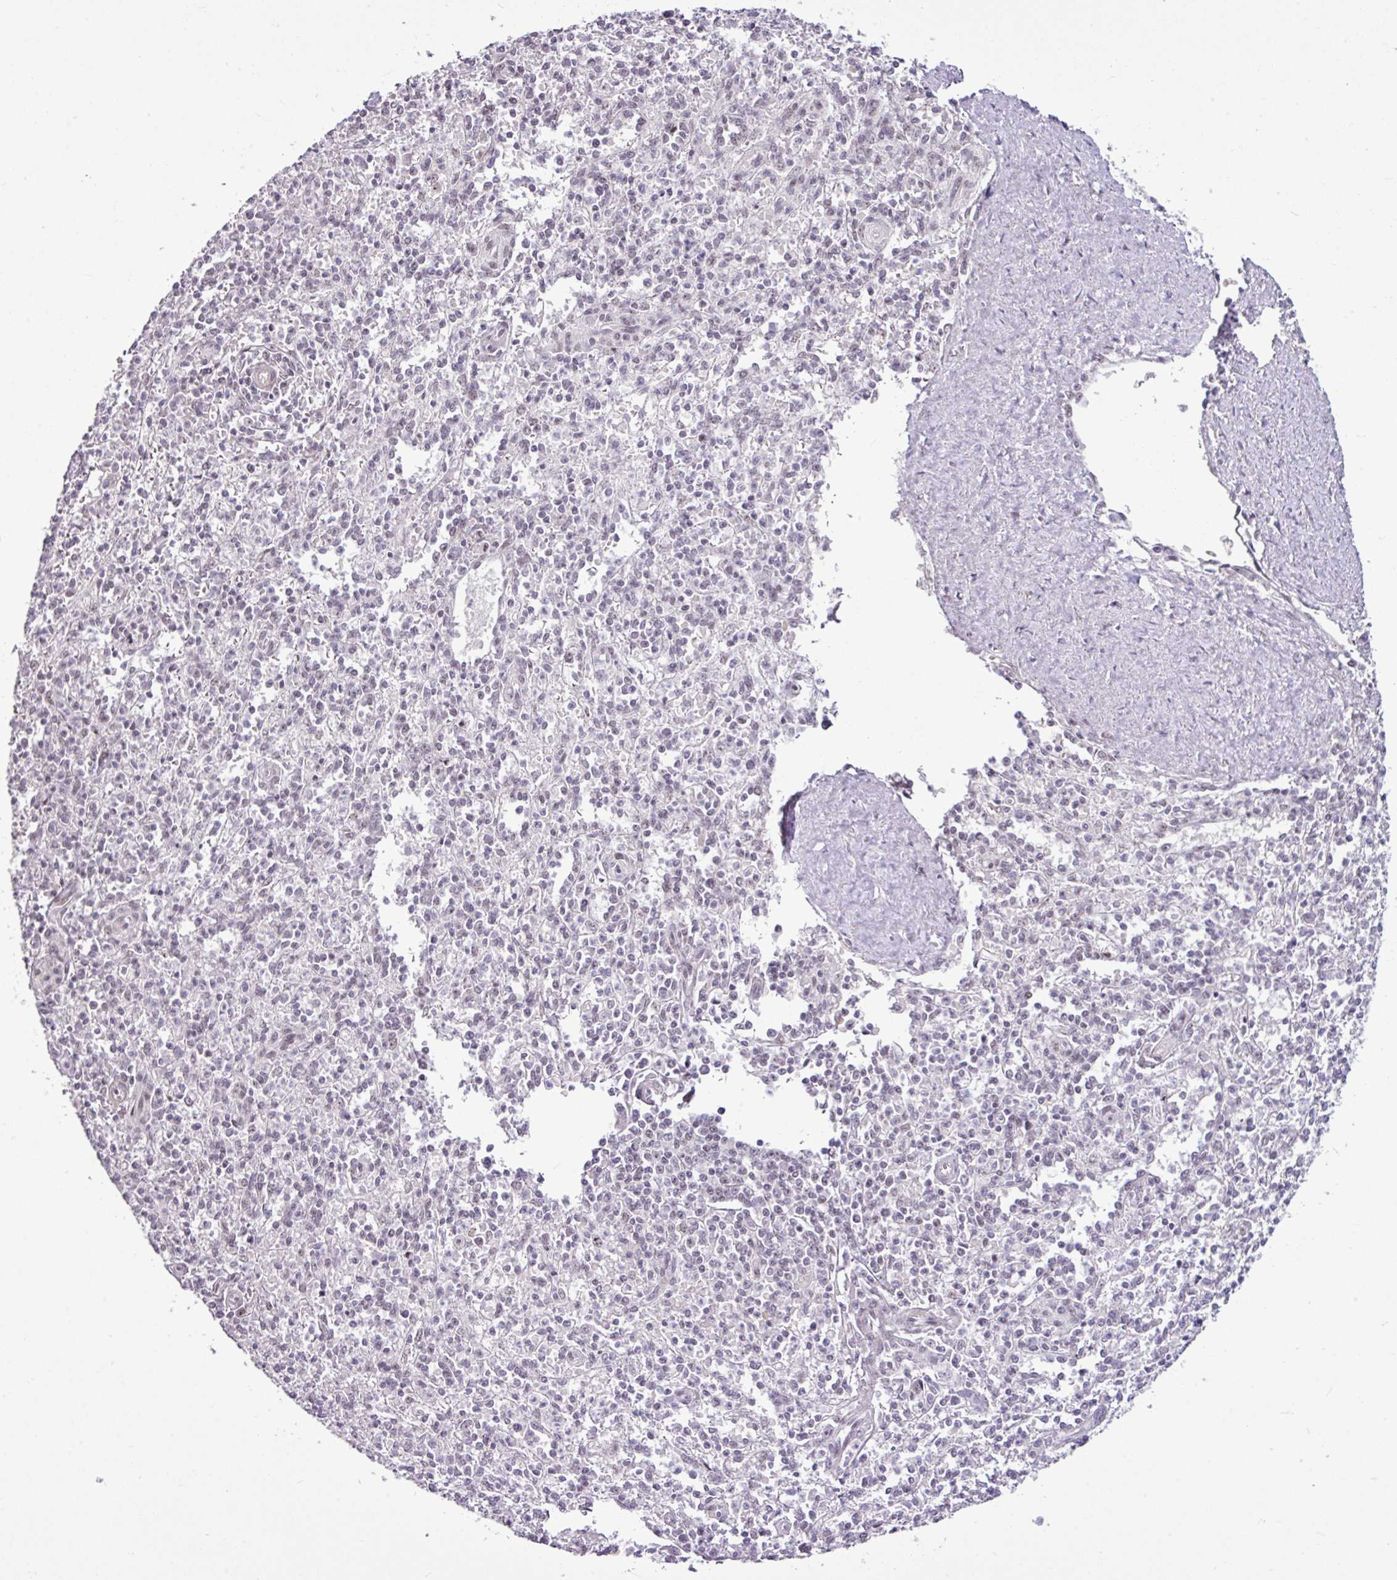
{"staining": {"intensity": "weak", "quantity": "25%-75%", "location": "nuclear"}, "tissue": "spleen", "cell_type": "Cells in red pulp", "image_type": "normal", "snomed": [{"axis": "morphology", "description": "Normal tissue, NOS"}, {"axis": "topography", "description": "Spleen"}], "caption": "Spleen stained for a protein (brown) displays weak nuclear positive positivity in approximately 25%-75% of cells in red pulp.", "gene": "UTP18", "patient": {"sex": "female", "age": 70}}